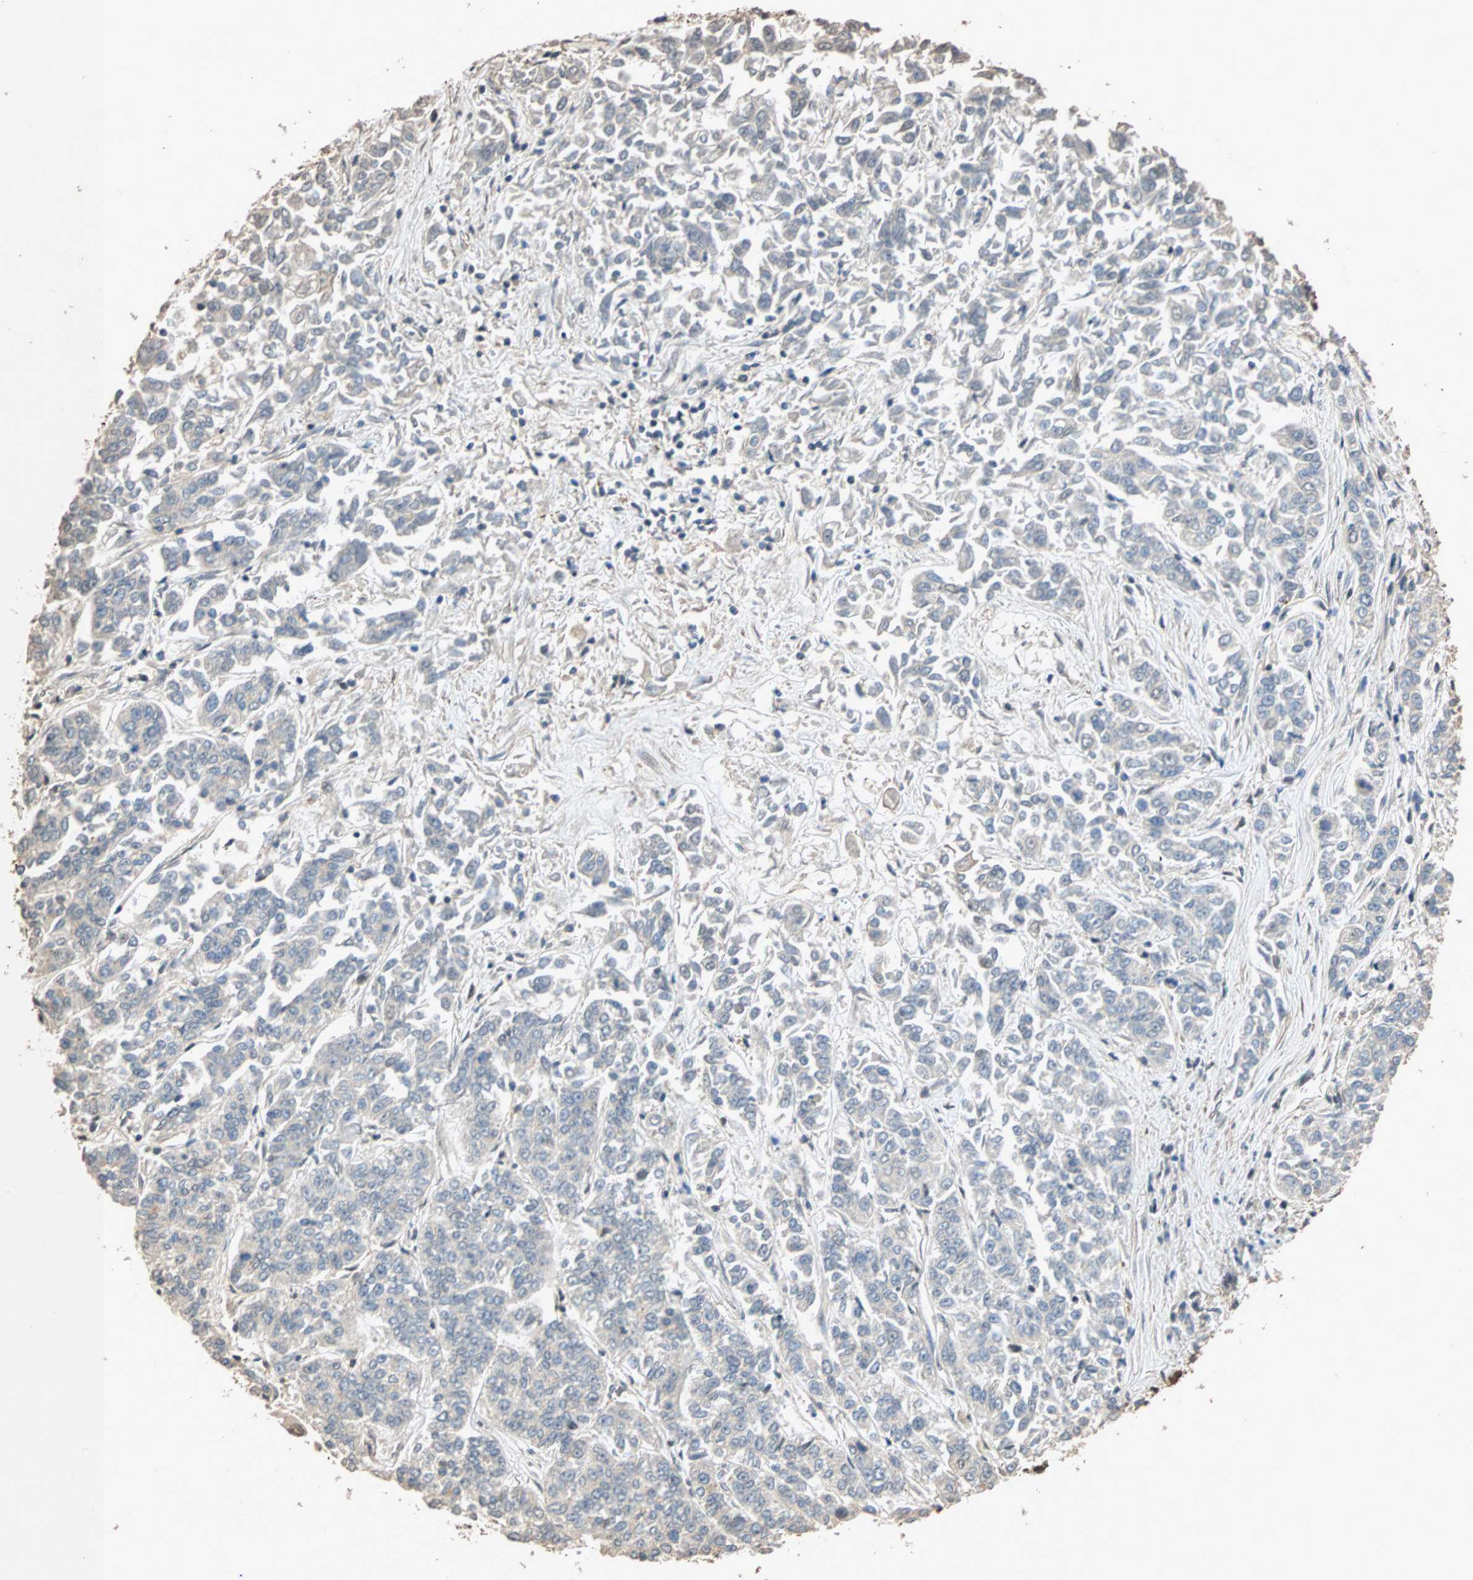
{"staining": {"intensity": "weak", "quantity": "25%-75%", "location": "cytoplasmic/membranous"}, "tissue": "lung cancer", "cell_type": "Tumor cells", "image_type": "cancer", "snomed": [{"axis": "morphology", "description": "Adenocarcinoma, NOS"}, {"axis": "topography", "description": "Lung"}], "caption": "Tumor cells demonstrate low levels of weak cytoplasmic/membranous staining in about 25%-75% of cells in adenocarcinoma (lung).", "gene": "CDC5L", "patient": {"sex": "male", "age": 84}}